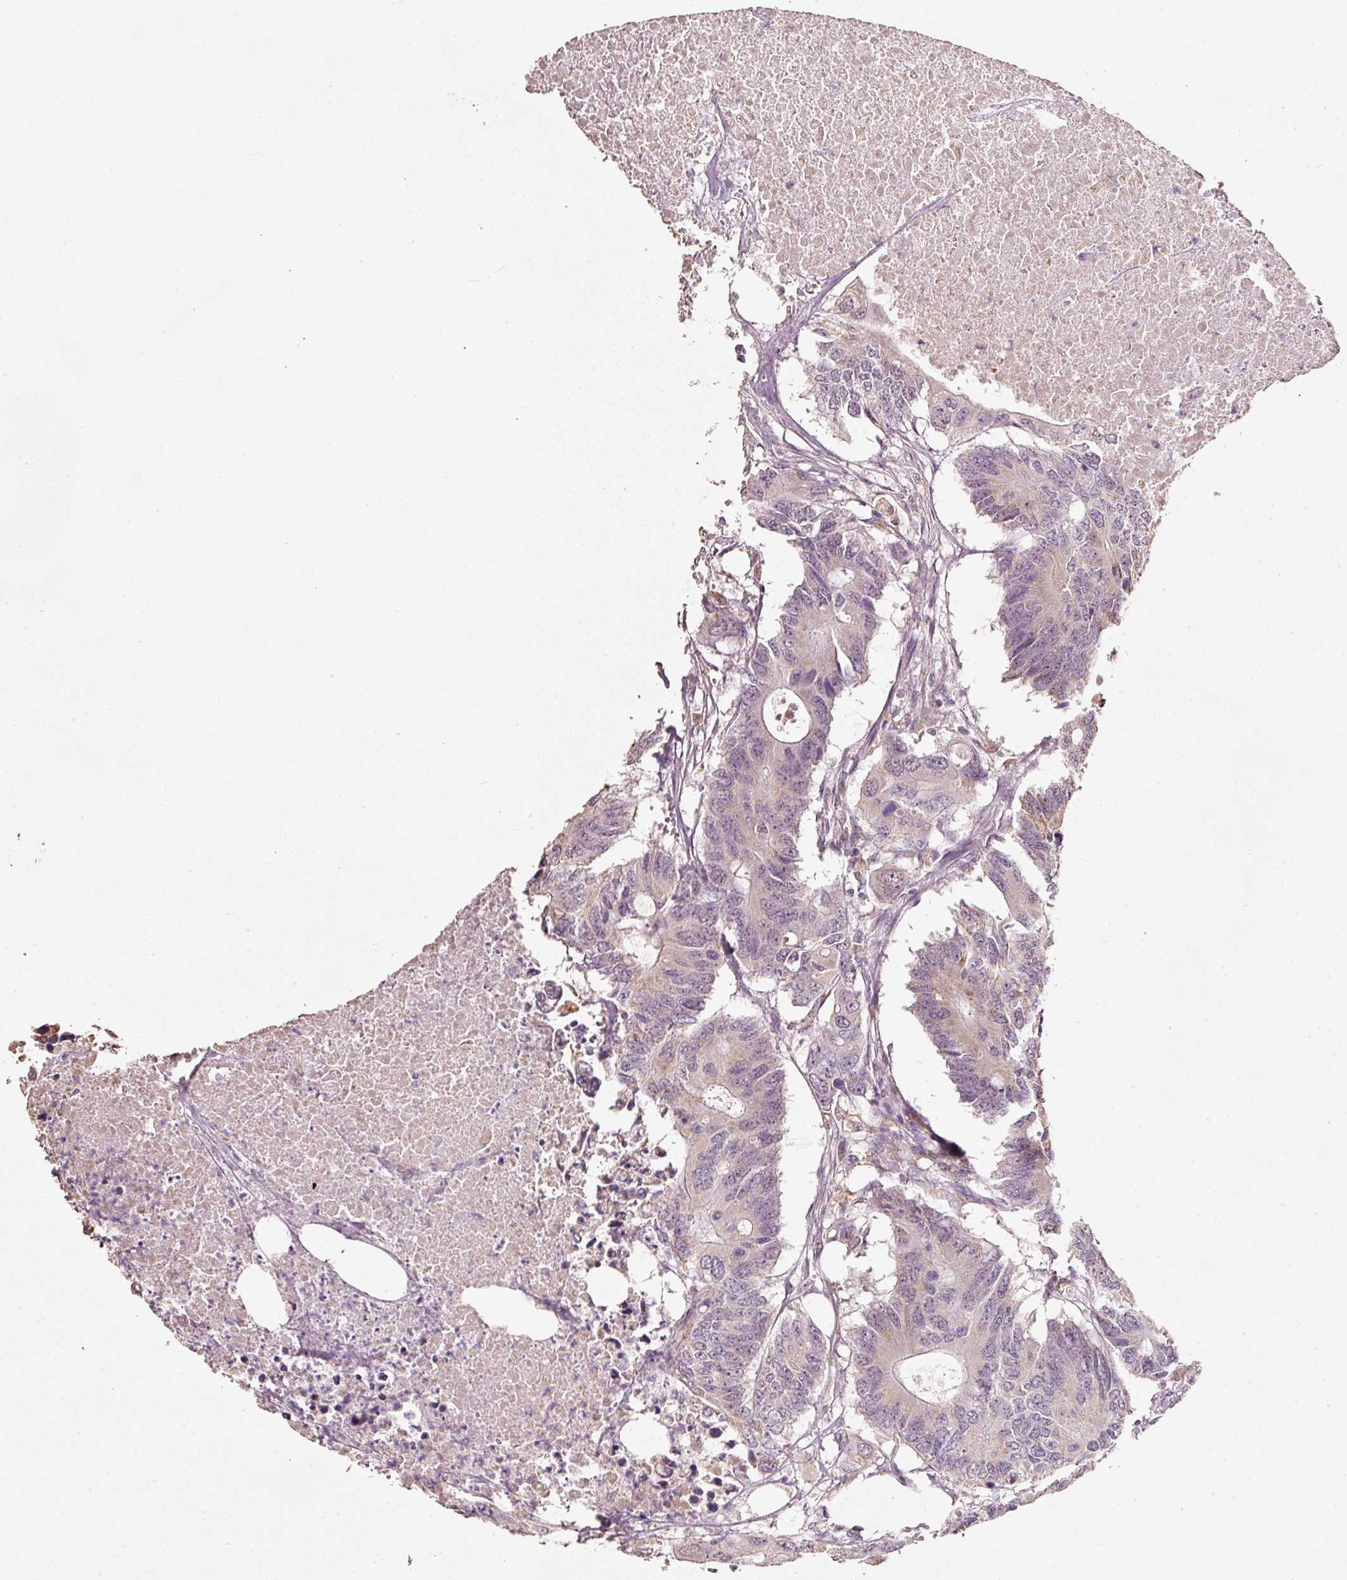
{"staining": {"intensity": "negative", "quantity": "none", "location": "none"}, "tissue": "colorectal cancer", "cell_type": "Tumor cells", "image_type": "cancer", "snomed": [{"axis": "morphology", "description": "Adenocarcinoma, NOS"}, {"axis": "topography", "description": "Colon"}], "caption": "A photomicrograph of colorectal adenocarcinoma stained for a protein reveals no brown staining in tumor cells. Nuclei are stained in blue.", "gene": "FSTL3", "patient": {"sex": "male", "age": 71}}